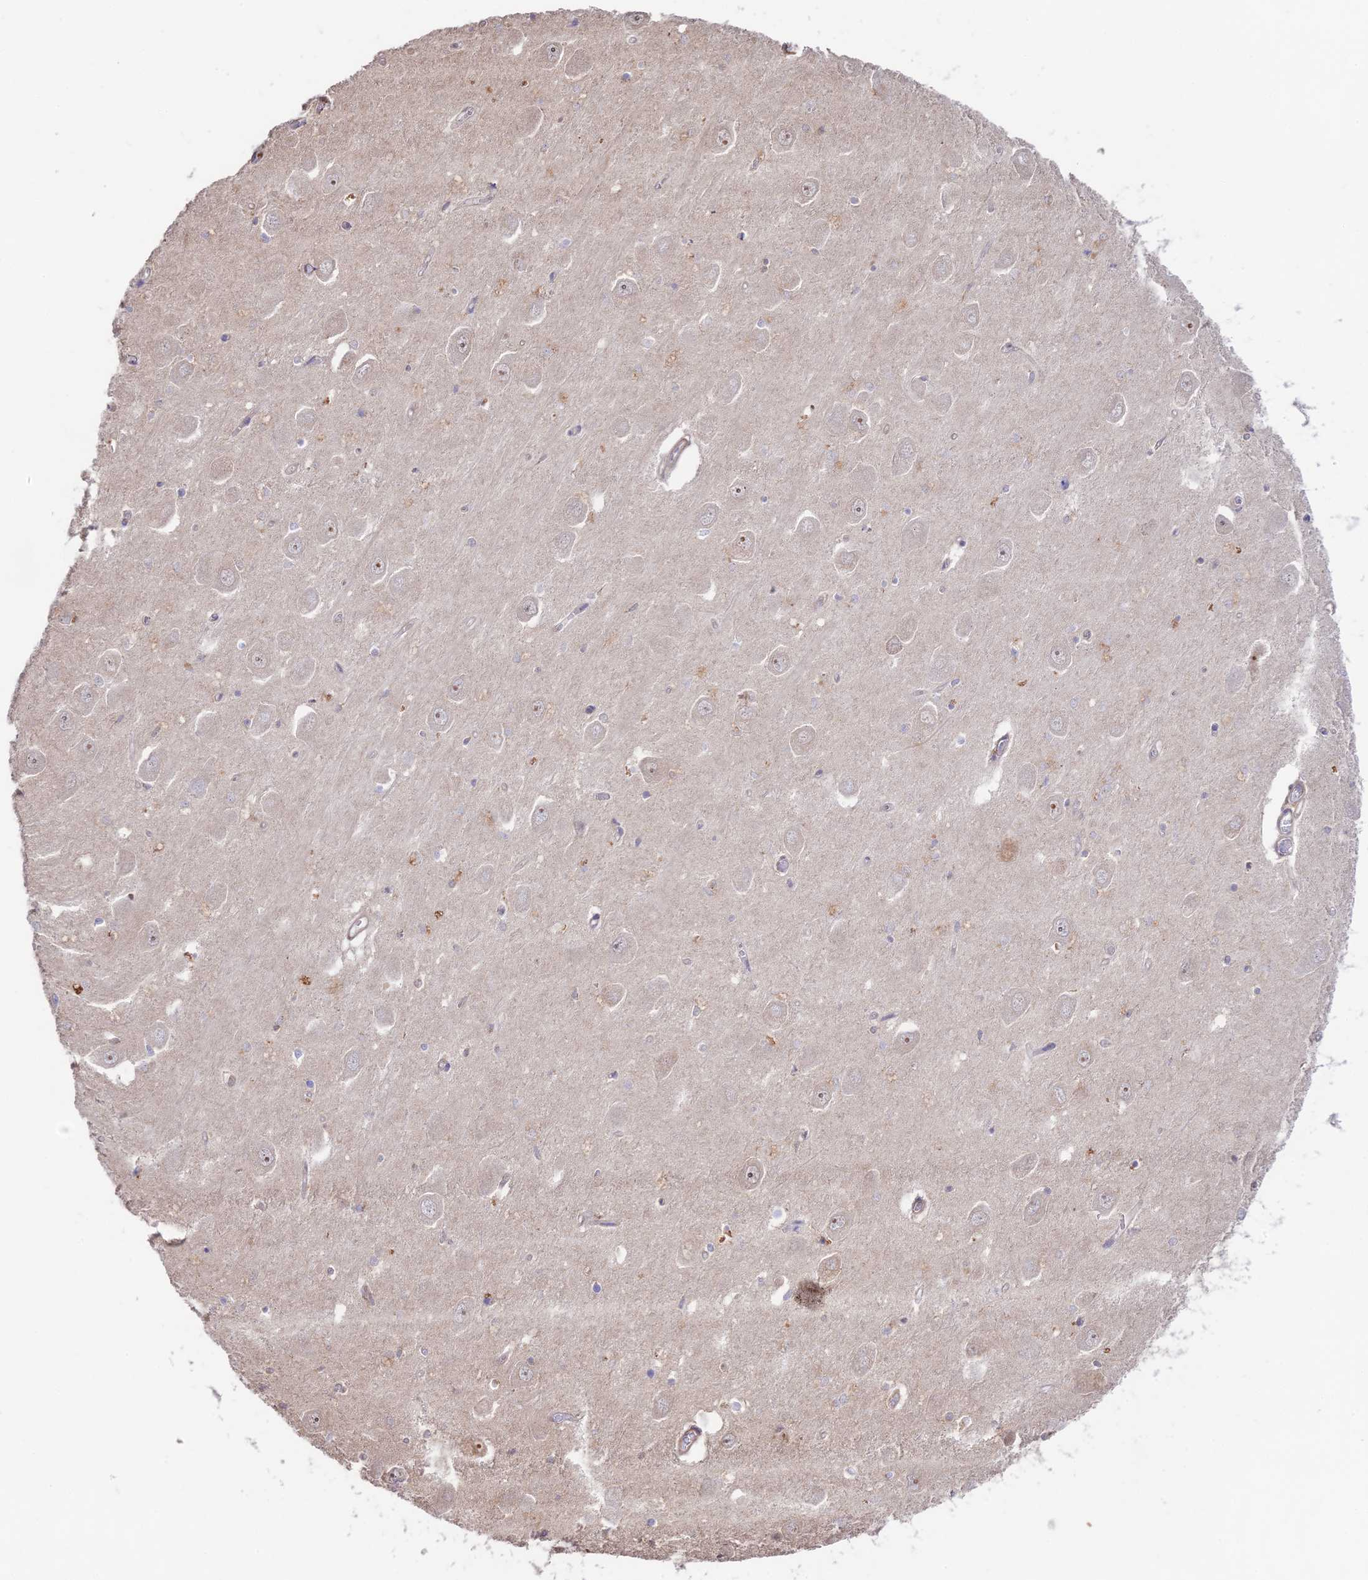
{"staining": {"intensity": "weak", "quantity": "<25%", "location": "cytoplasmic/membranous"}, "tissue": "hippocampus", "cell_type": "Glial cells", "image_type": "normal", "snomed": [{"axis": "morphology", "description": "Normal tissue, NOS"}, {"axis": "topography", "description": "Hippocampus"}], "caption": "Protein analysis of normal hippocampus shows no significant positivity in glial cells. Brightfield microscopy of immunohistochemistry stained with DAB (3,3'-diaminobenzidine) (brown) and hematoxylin (blue), captured at high magnification.", "gene": "CLCF1", "patient": {"sex": "male", "age": 70}}